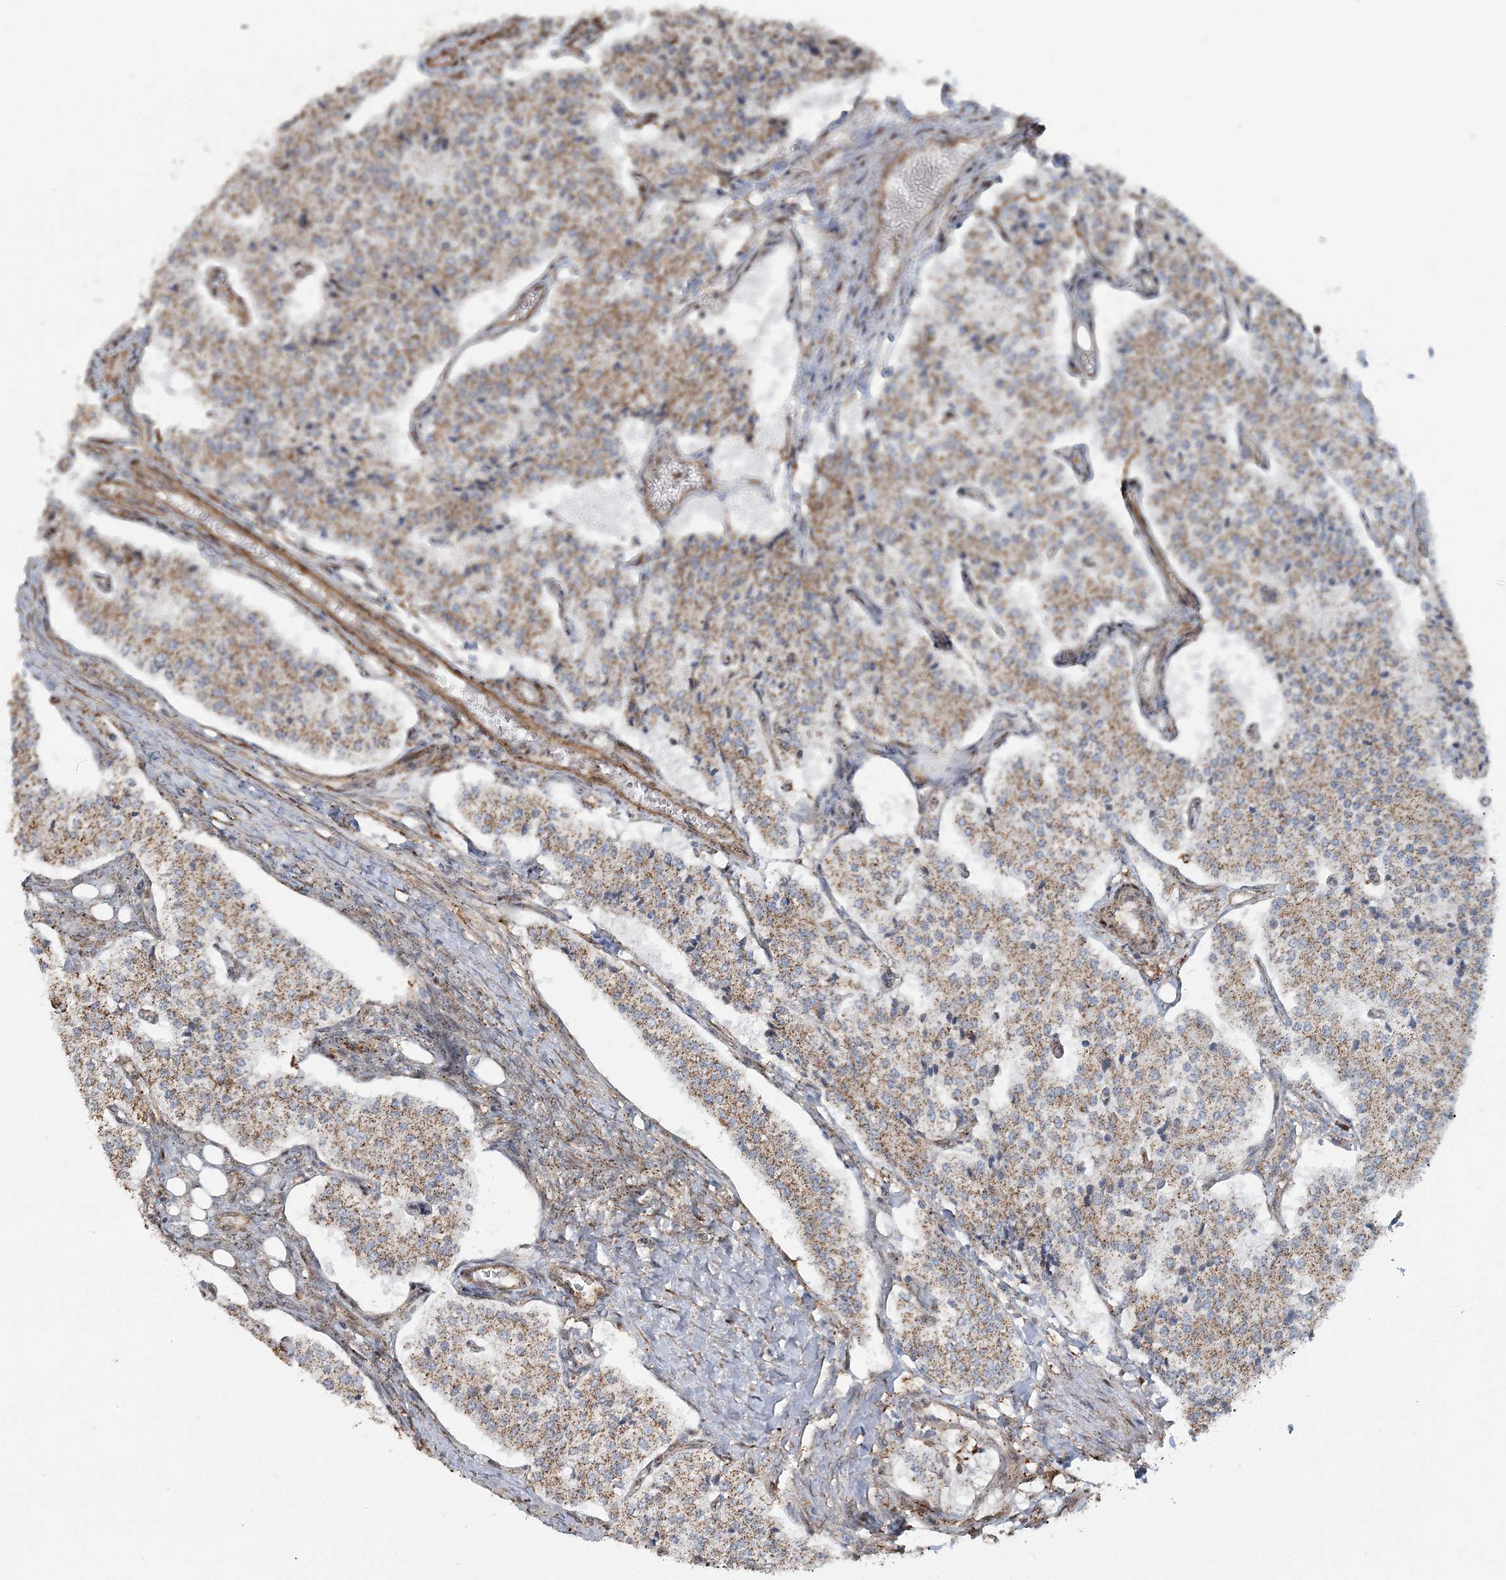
{"staining": {"intensity": "moderate", "quantity": ">75%", "location": "cytoplasmic/membranous"}, "tissue": "carcinoid", "cell_type": "Tumor cells", "image_type": "cancer", "snomed": [{"axis": "morphology", "description": "Carcinoid, malignant, NOS"}, {"axis": "topography", "description": "Colon"}], "caption": "Immunohistochemistry (IHC) photomicrograph of human carcinoid stained for a protein (brown), which displays medium levels of moderate cytoplasmic/membranous staining in about >75% of tumor cells.", "gene": "TRAF3IP2", "patient": {"sex": "female", "age": 52}}